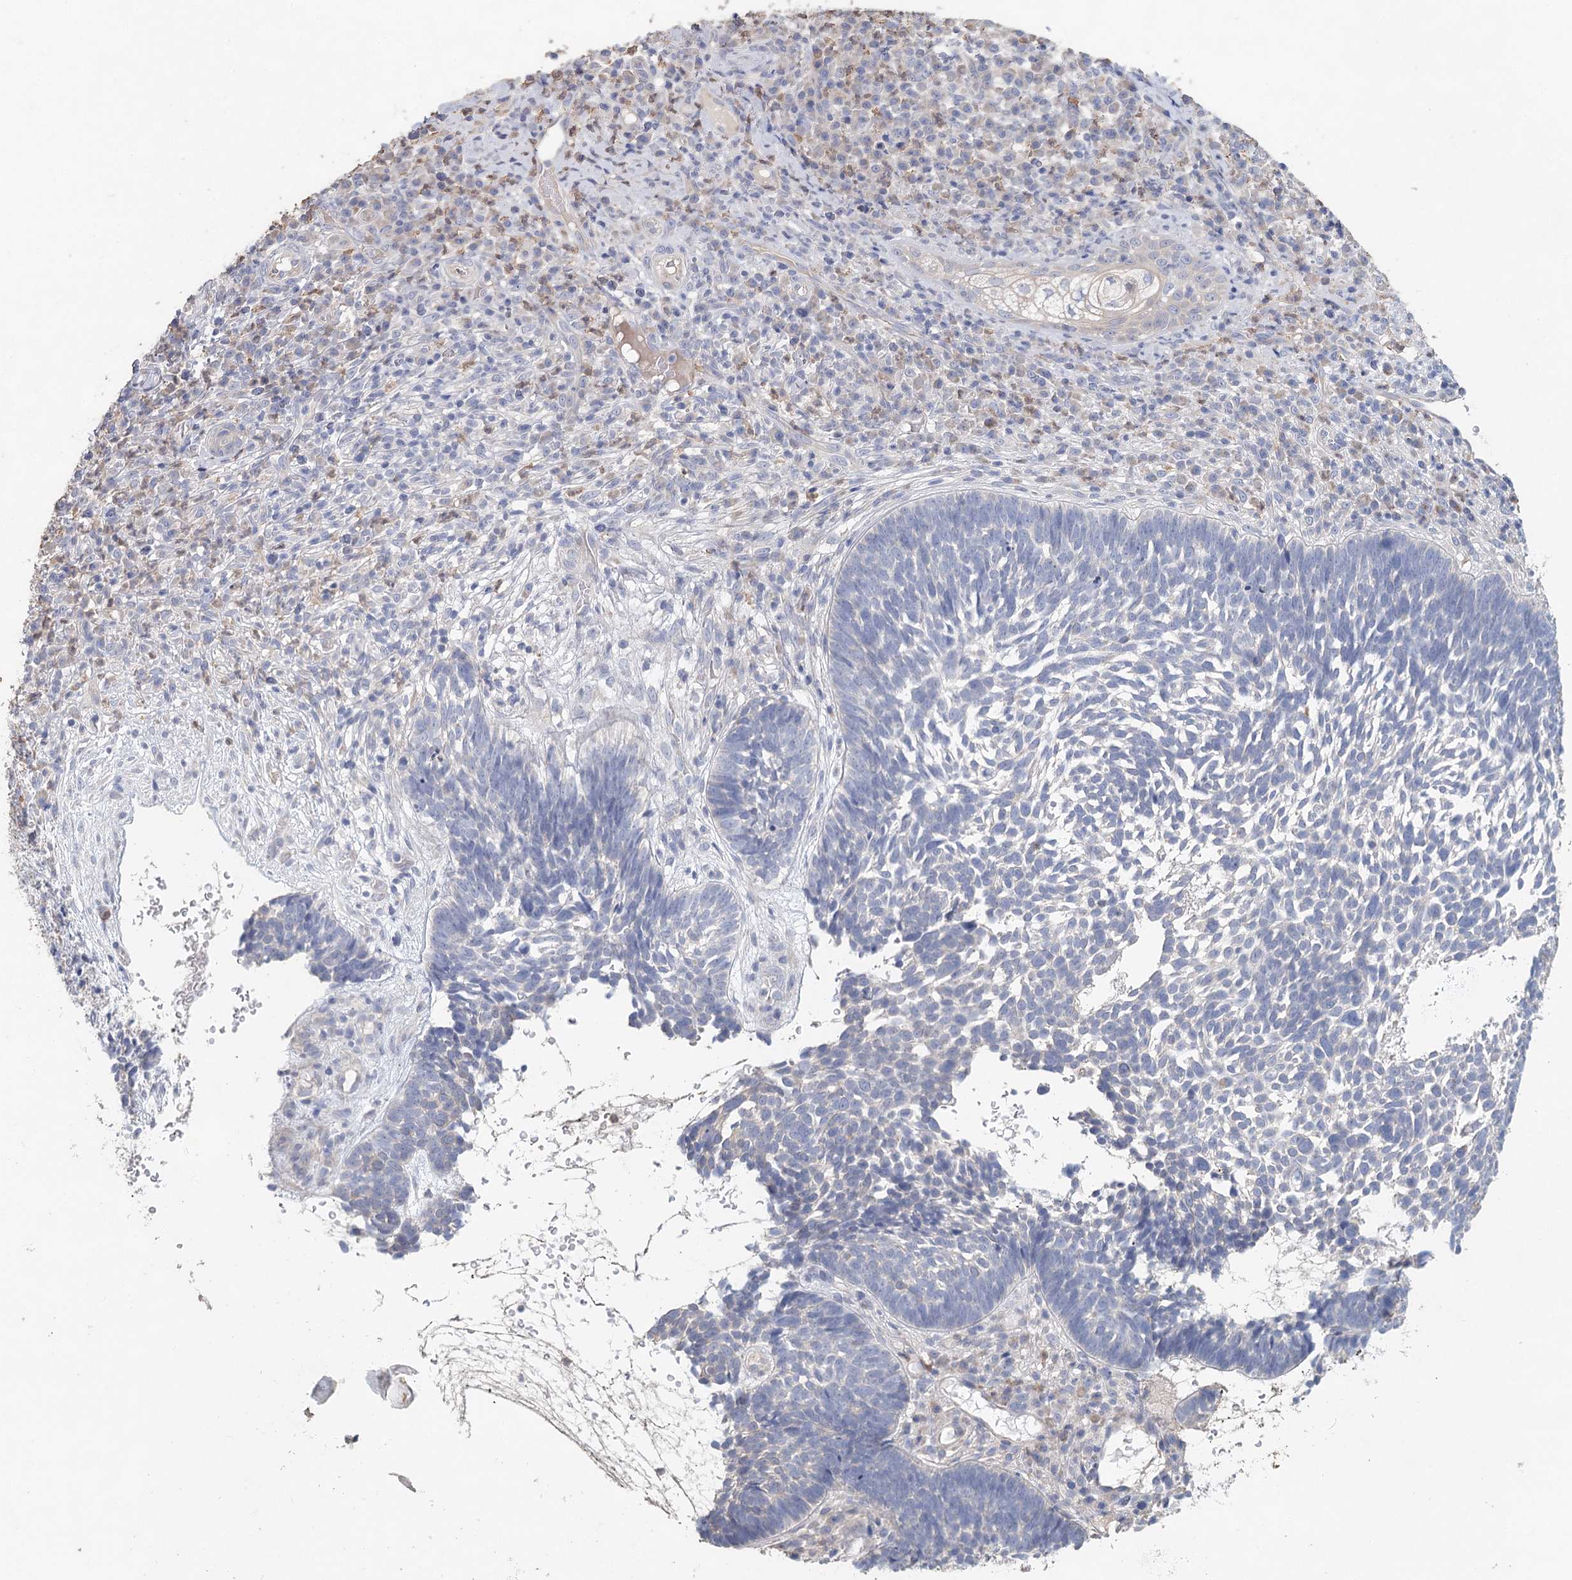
{"staining": {"intensity": "negative", "quantity": "none", "location": "none"}, "tissue": "skin cancer", "cell_type": "Tumor cells", "image_type": "cancer", "snomed": [{"axis": "morphology", "description": "Basal cell carcinoma"}, {"axis": "topography", "description": "Skin"}], "caption": "Skin basal cell carcinoma stained for a protein using immunohistochemistry (IHC) exhibits no staining tumor cells.", "gene": "MYL6B", "patient": {"sex": "male", "age": 88}}